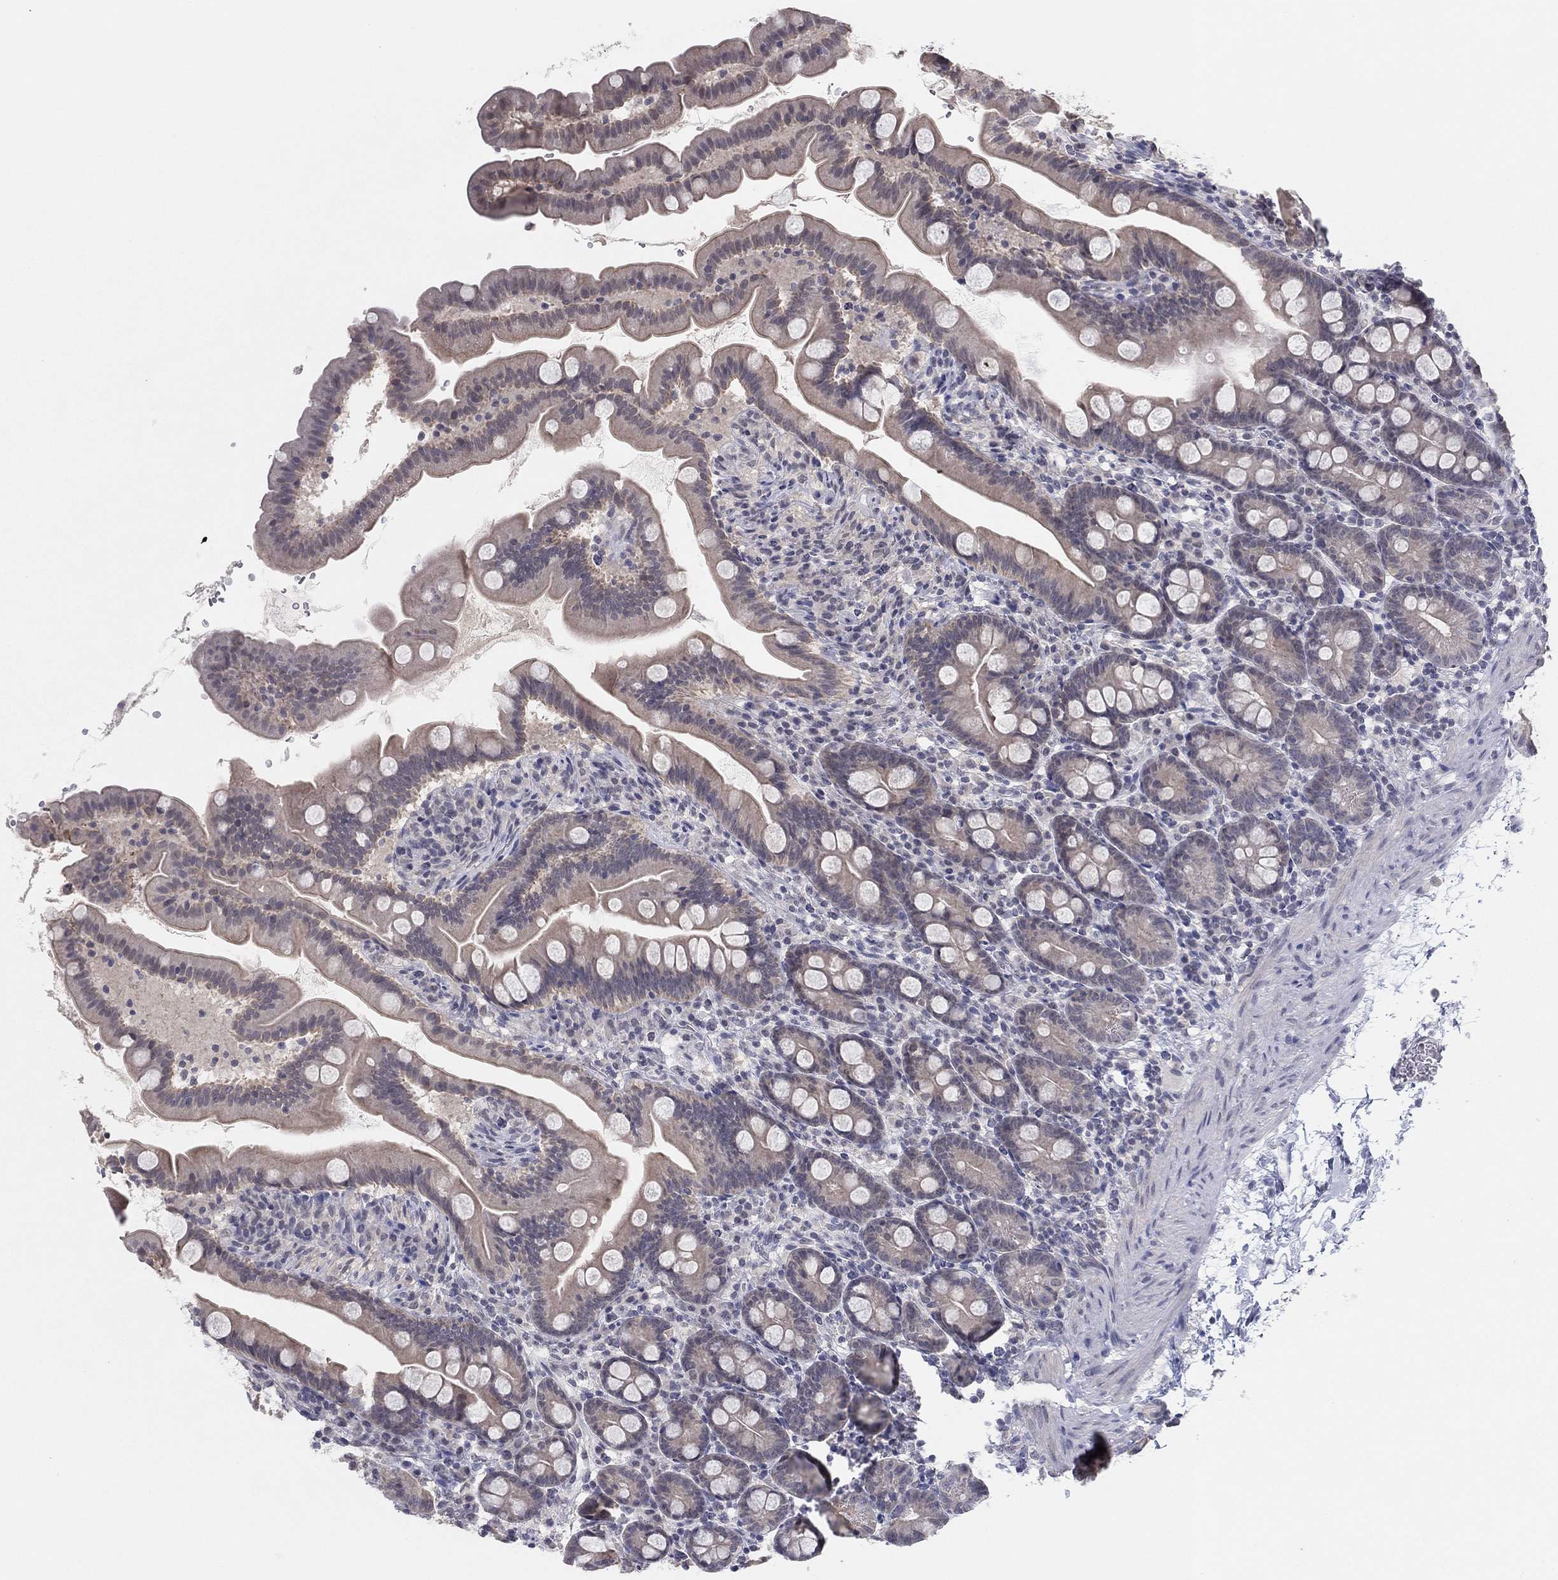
{"staining": {"intensity": "weak", "quantity": "25%-75%", "location": "cytoplasmic/membranous"}, "tissue": "small intestine", "cell_type": "Glandular cells", "image_type": "normal", "snomed": [{"axis": "morphology", "description": "Normal tissue, NOS"}, {"axis": "topography", "description": "Small intestine"}], "caption": "Weak cytoplasmic/membranous expression for a protein is seen in approximately 25%-75% of glandular cells of benign small intestine using immunohistochemistry (IHC).", "gene": "SLC22A2", "patient": {"sex": "female", "age": 44}}